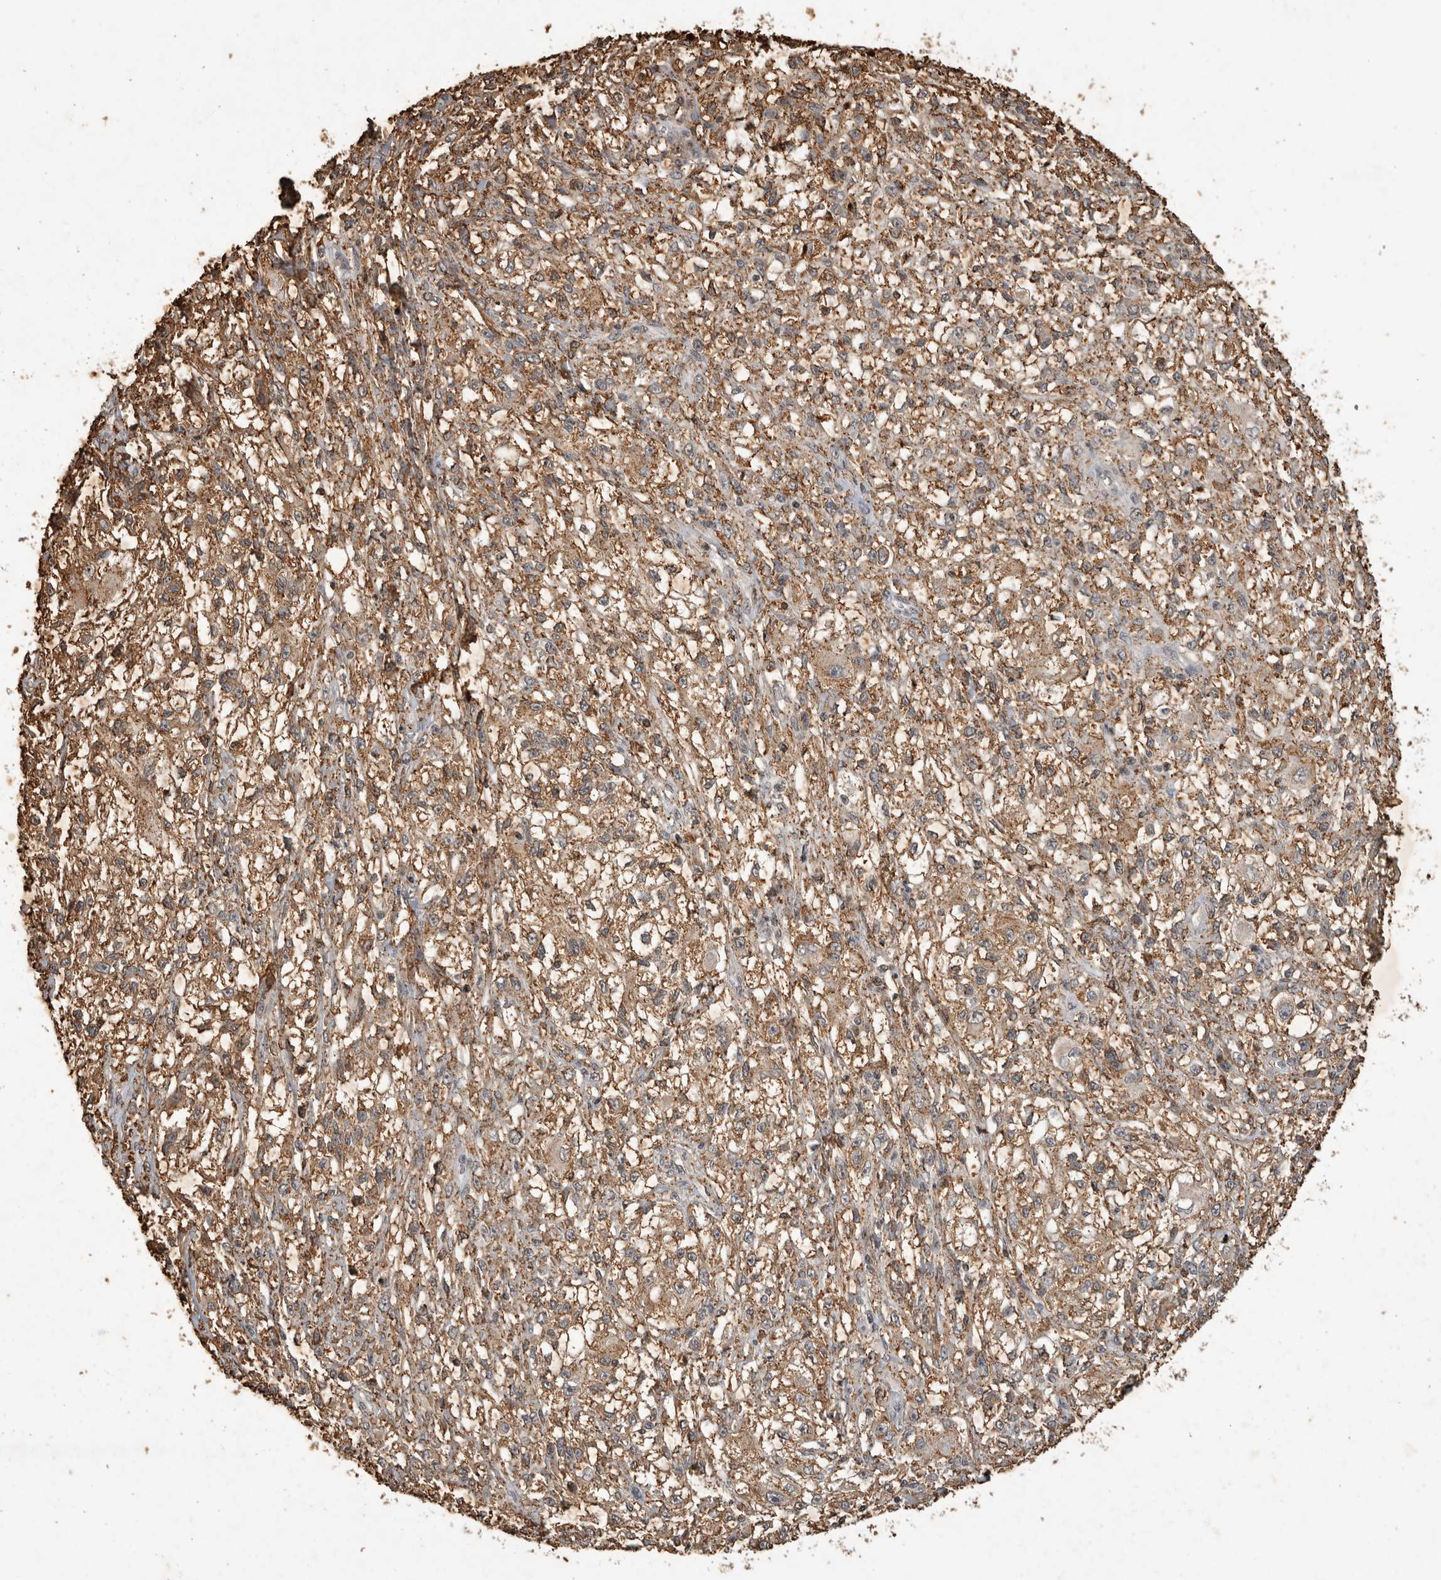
{"staining": {"intensity": "moderate", "quantity": ">75%", "location": "cytoplasmic/membranous"}, "tissue": "melanoma", "cell_type": "Tumor cells", "image_type": "cancer", "snomed": [{"axis": "morphology", "description": "Malignant melanoma, NOS"}, {"axis": "topography", "description": "Skin of head"}], "caption": "Malignant melanoma stained for a protein (brown) reveals moderate cytoplasmic/membranous positive positivity in approximately >75% of tumor cells.", "gene": "HRK", "patient": {"sex": "male", "age": 83}}